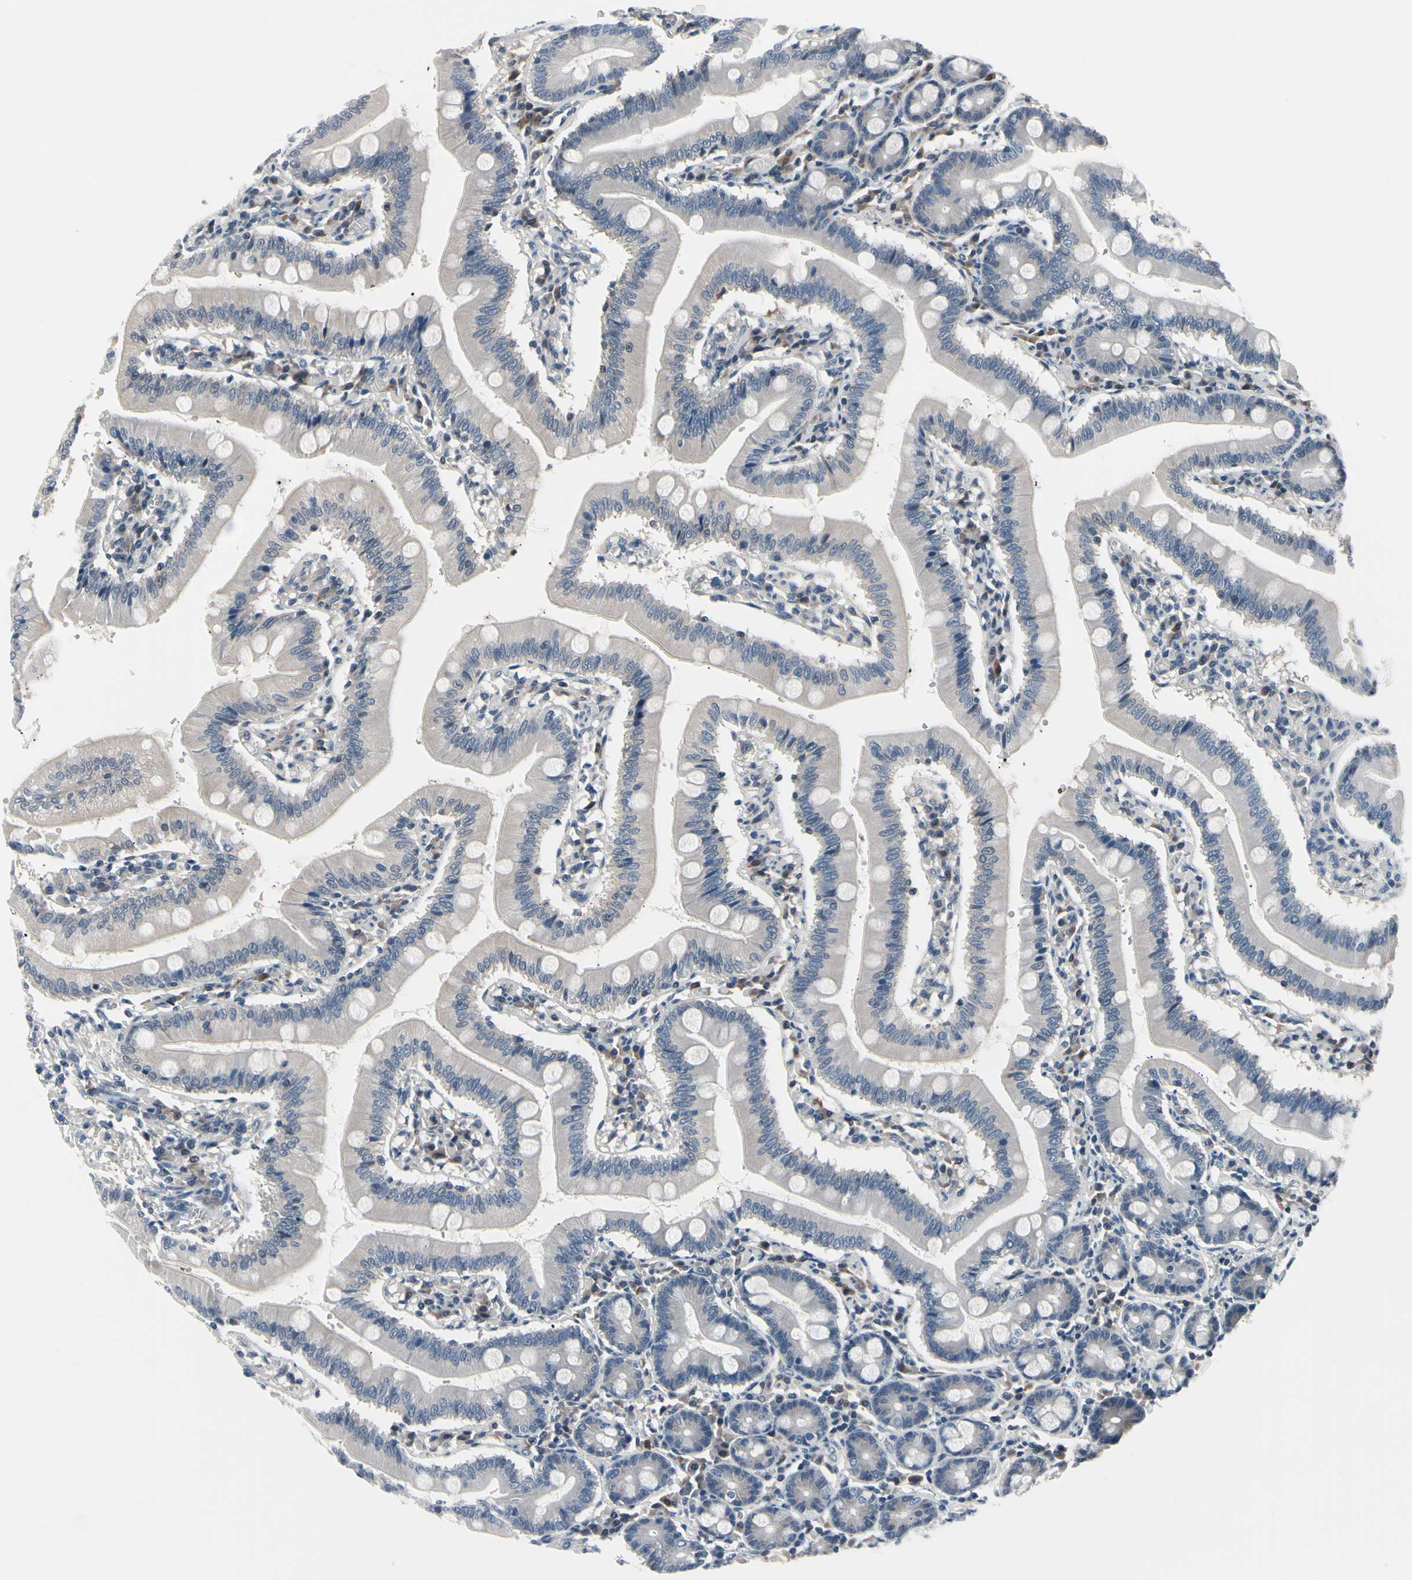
{"staining": {"intensity": "weak", "quantity": ">75%", "location": "cytoplasmic/membranous"}, "tissue": "small intestine", "cell_type": "Glandular cells", "image_type": "normal", "snomed": [{"axis": "morphology", "description": "Normal tissue, NOS"}, {"axis": "topography", "description": "Small intestine"}], "caption": "The micrograph reveals immunohistochemical staining of unremarkable small intestine. There is weak cytoplasmic/membranous positivity is identified in approximately >75% of glandular cells. The protein is shown in brown color, while the nuclei are stained blue.", "gene": "PRDX6", "patient": {"sex": "male", "age": 71}}